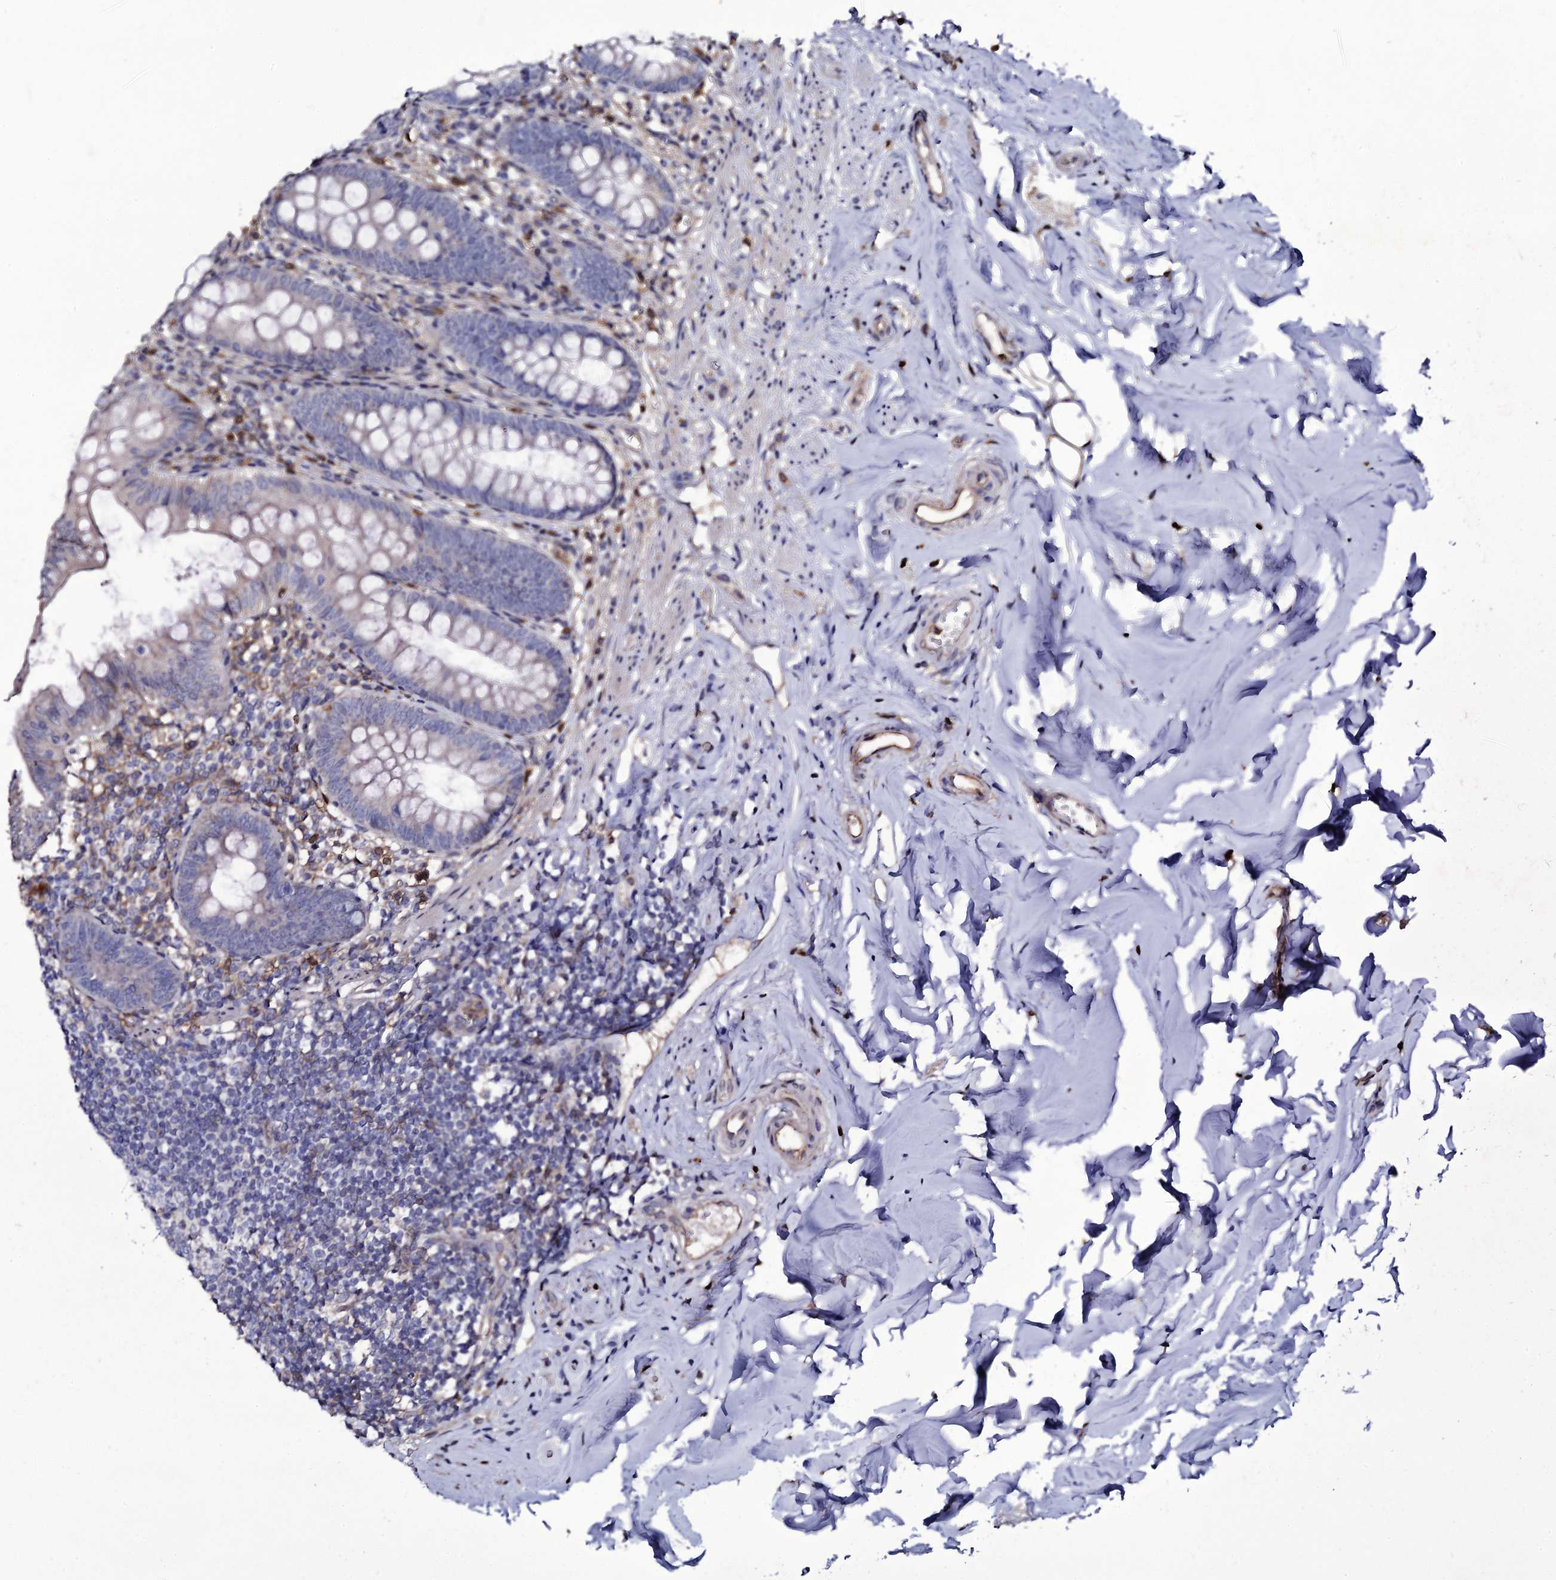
{"staining": {"intensity": "weak", "quantity": "<25%", "location": "cytoplasmic/membranous"}, "tissue": "appendix", "cell_type": "Glandular cells", "image_type": "normal", "snomed": [{"axis": "morphology", "description": "Normal tissue, NOS"}, {"axis": "topography", "description": "Appendix"}], "caption": "Immunohistochemistry (IHC) image of normal appendix stained for a protein (brown), which shows no positivity in glandular cells.", "gene": "TTC23", "patient": {"sex": "female", "age": 51}}